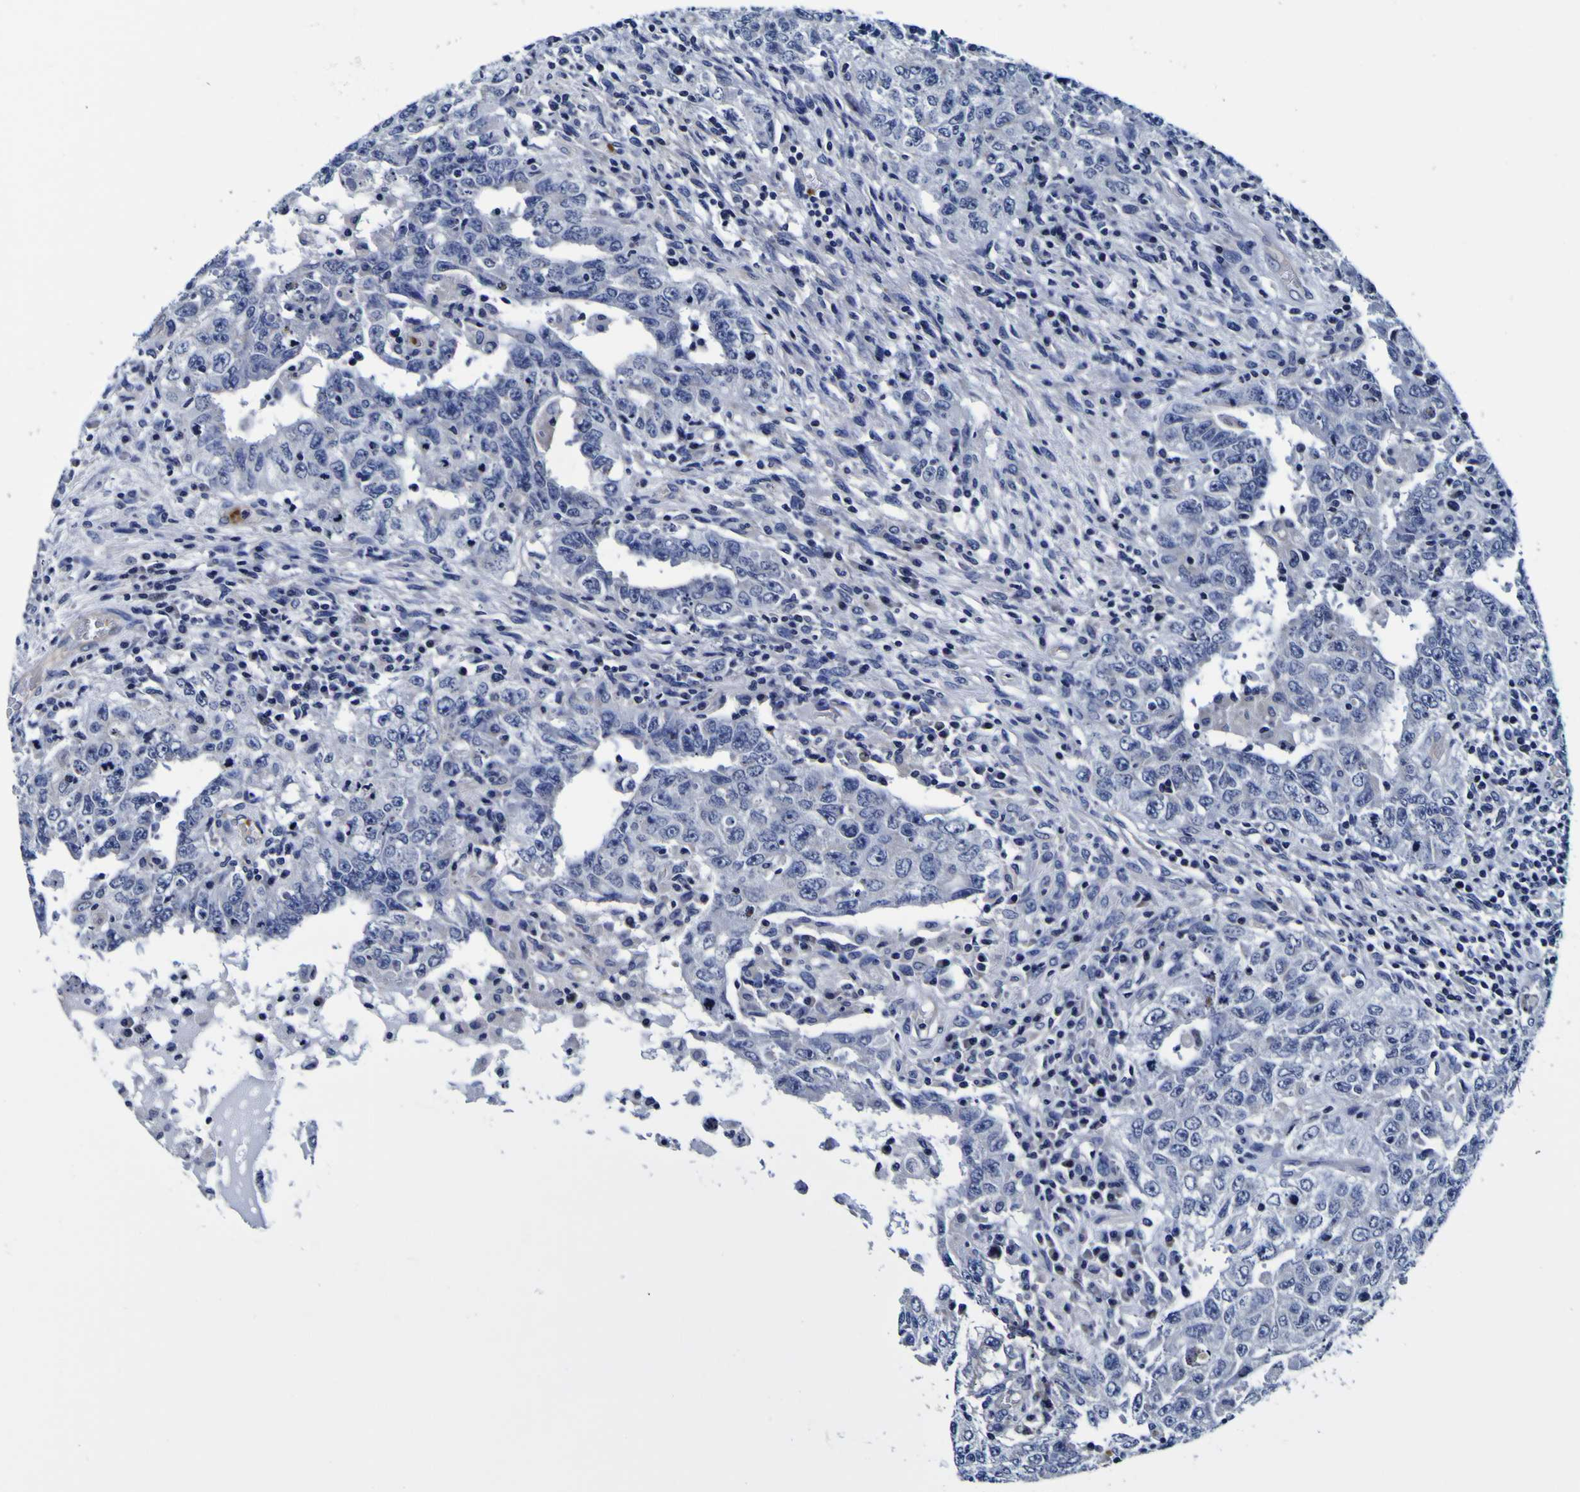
{"staining": {"intensity": "negative", "quantity": "none", "location": "none"}, "tissue": "testis cancer", "cell_type": "Tumor cells", "image_type": "cancer", "snomed": [{"axis": "morphology", "description": "Carcinoma, Embryonal, NOS"}, {"axis": "topography", "description": "Testis"}], "caption": "Immunohistochemistry (IHC) of human embryonal carcinoma (testis) demonstrates no positivity in tumor cells.", "gene": "PDLIM4", "patient": {"sex": "male", "age": 26}}